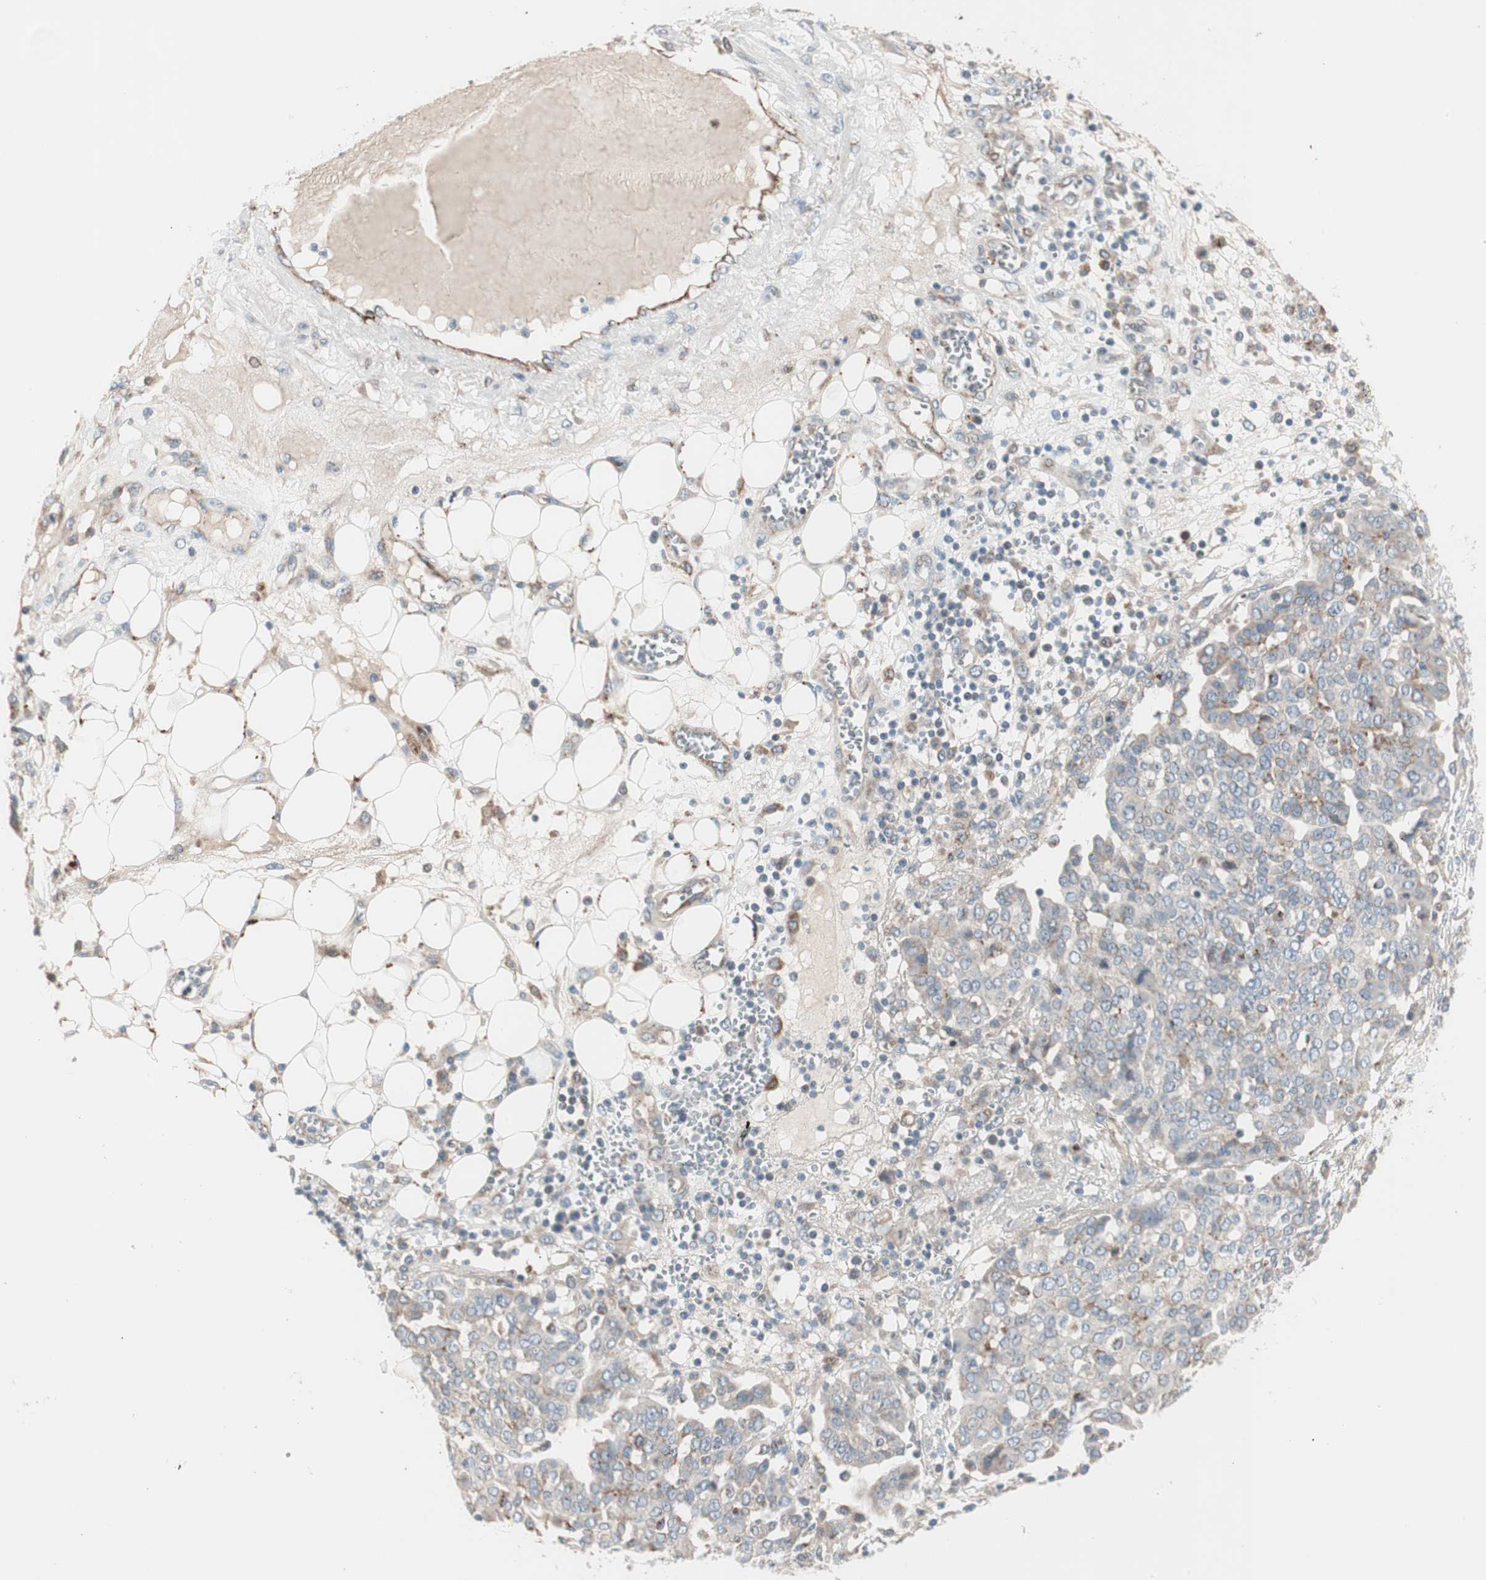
{"staining": {"intensity": "negative", "quantity": "none", "location": "none"}, "tissue": "ovarian cancer", "cell_type": "Tumor cells", "image_type": "cancer", "snomed": [{"axis": "morphology", "description": "Cystadenocarcinoma, serous, NOS"}, {"axis": "topography", "description": "Soft tissue"}, {"axis": "topography", "description": "Ovary"}], "caption": "Image shows no protein positivity in tumor cells of ovarian serous cystadenocarcinoma tissue.", "gene": "FGFR4", "patient": {"sex": "female", "age": 57}}